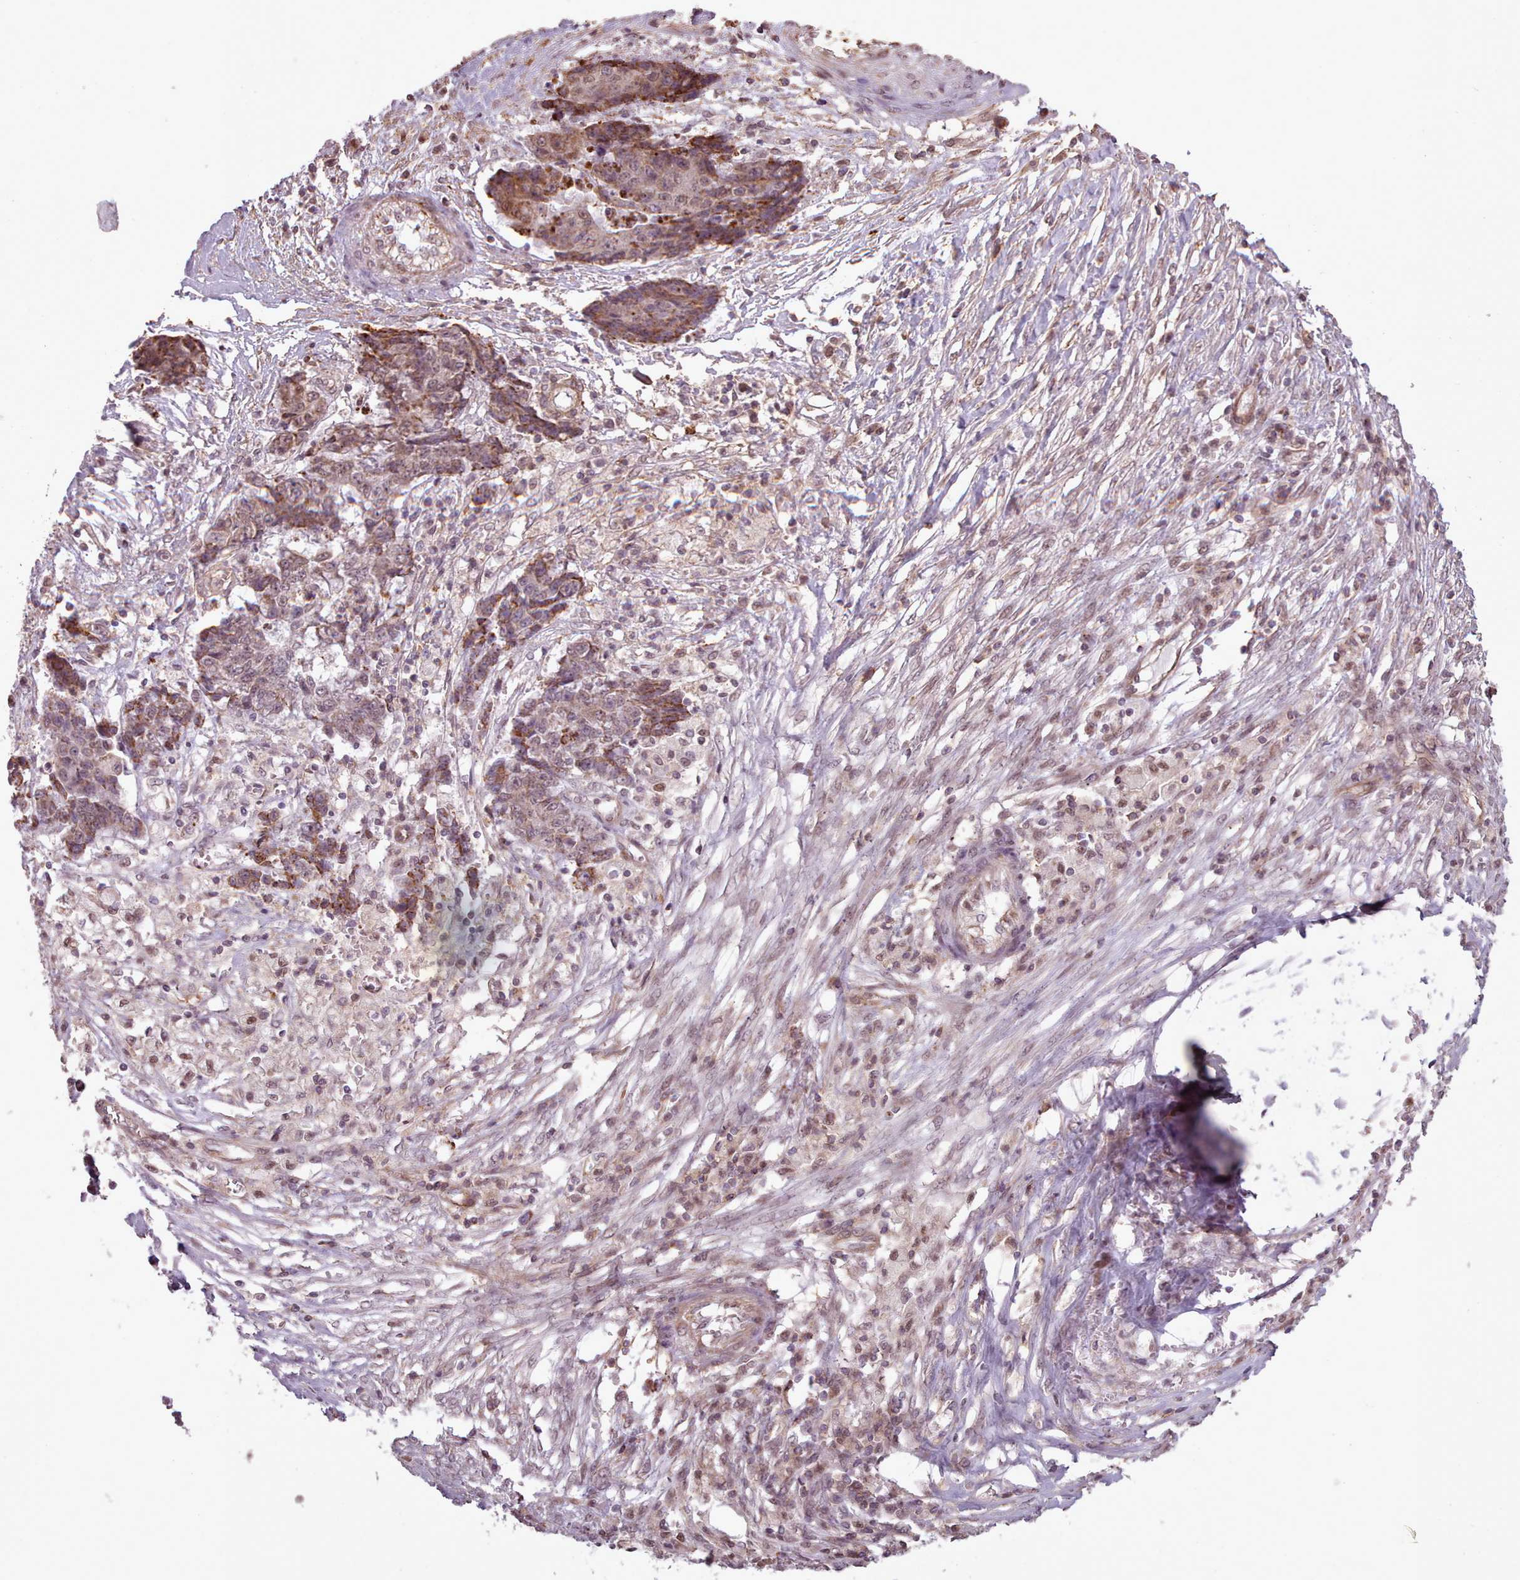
{"staining": {"intensity": "weak", "quantity": "<25%", "location": "cytoplasmic/membranous"}, "tissue": "ovarian cancer", "cell_type": "Tumor cells", "image_type": "cancer", "snomed": [{"axis": "morphology", "description": "Carcinoma, endometroid"}, {"axis": "topography", "description": "Ovary"}], "caption": "This is an immunohistochemistry (IHC) micrograph of human ovarian cancer. There is no staining in tumor cells.", "gene": "ZMYM4", "patient": {"sex": "female", "age": 42}}